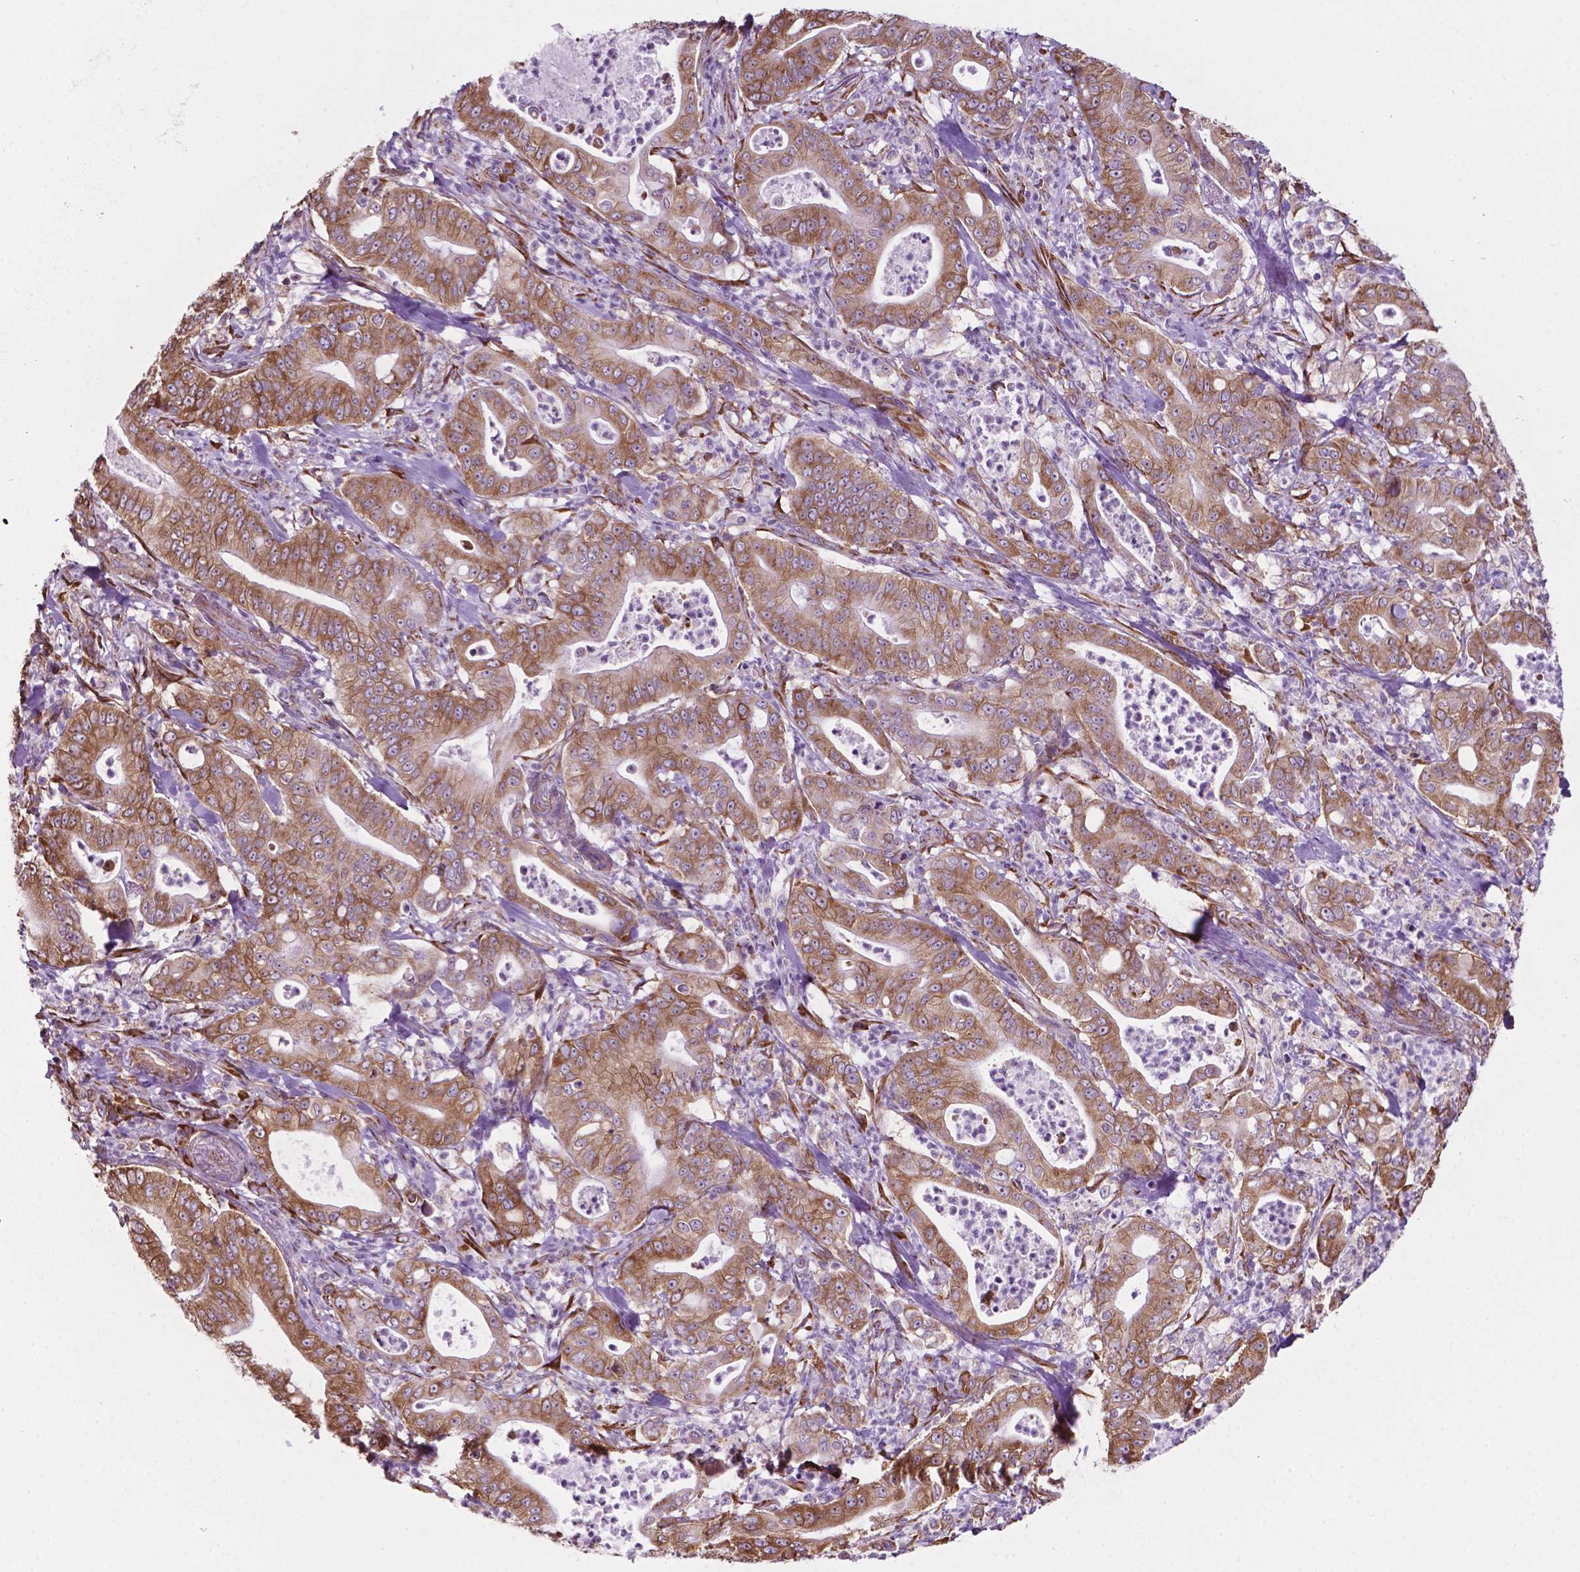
{"staining": {"intensity": "moderate", "quantity": ">75%", "location": "cytoplasmic/membranous"}, "tissue": "pancreatic cancer", "cell_type": "Tumor cells", "image_type": "cancer", "snomed": [{"axis": "morphology", "description": "Adenocarcinoma, NOS"}, {"axis": "topography", "description": "Pancreas"}], "caption": "Immunohistochemical staining of pancreatic cancer (adenocarcinoma) reveals medium levels of moderate cytoplasmic/membranous expression in about >75% of tumor cells.", "gene": "RPL29", "patient": {"sex": "male", "age": 71}}